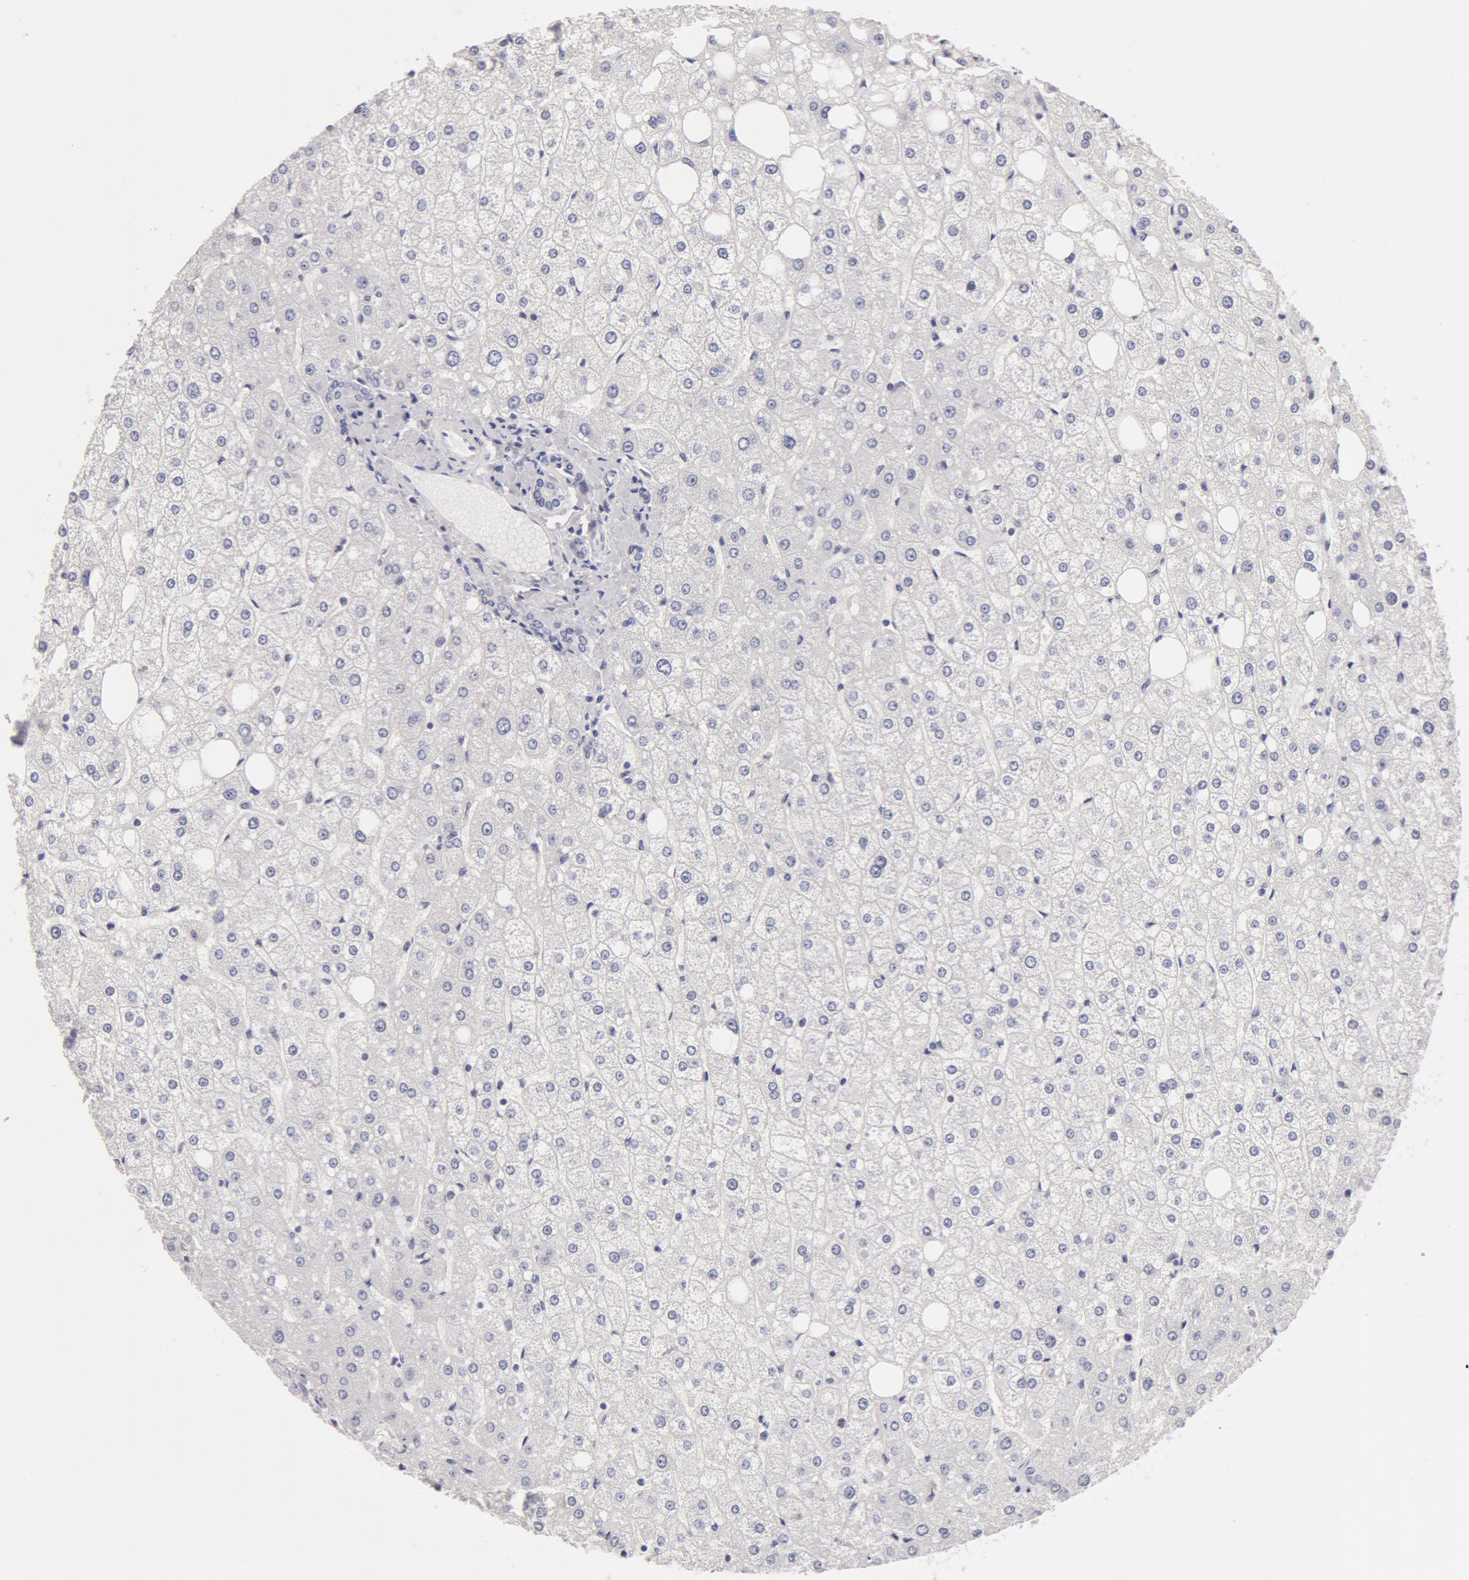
{"staining": {"intensity": "negative", "quantity": "none", "location": "none"}, "tissue": "liver", "cell_type": "Cholangiocytes", "image_type": "normal", "snomed": [{"axis": "morphology", "description": "Normal tissue, NOS"}, {"axis": "topography", "description": "Liver"}], "caption": "The IHC photomicrograph has no significant expression in cholangiocytes of liver. (DAB immunohistochemistry (IHC) visualized using brightfield microscopy, high magnification).", "gene": "DDX3X", "patient": {"sex": "male", "age": 35}}